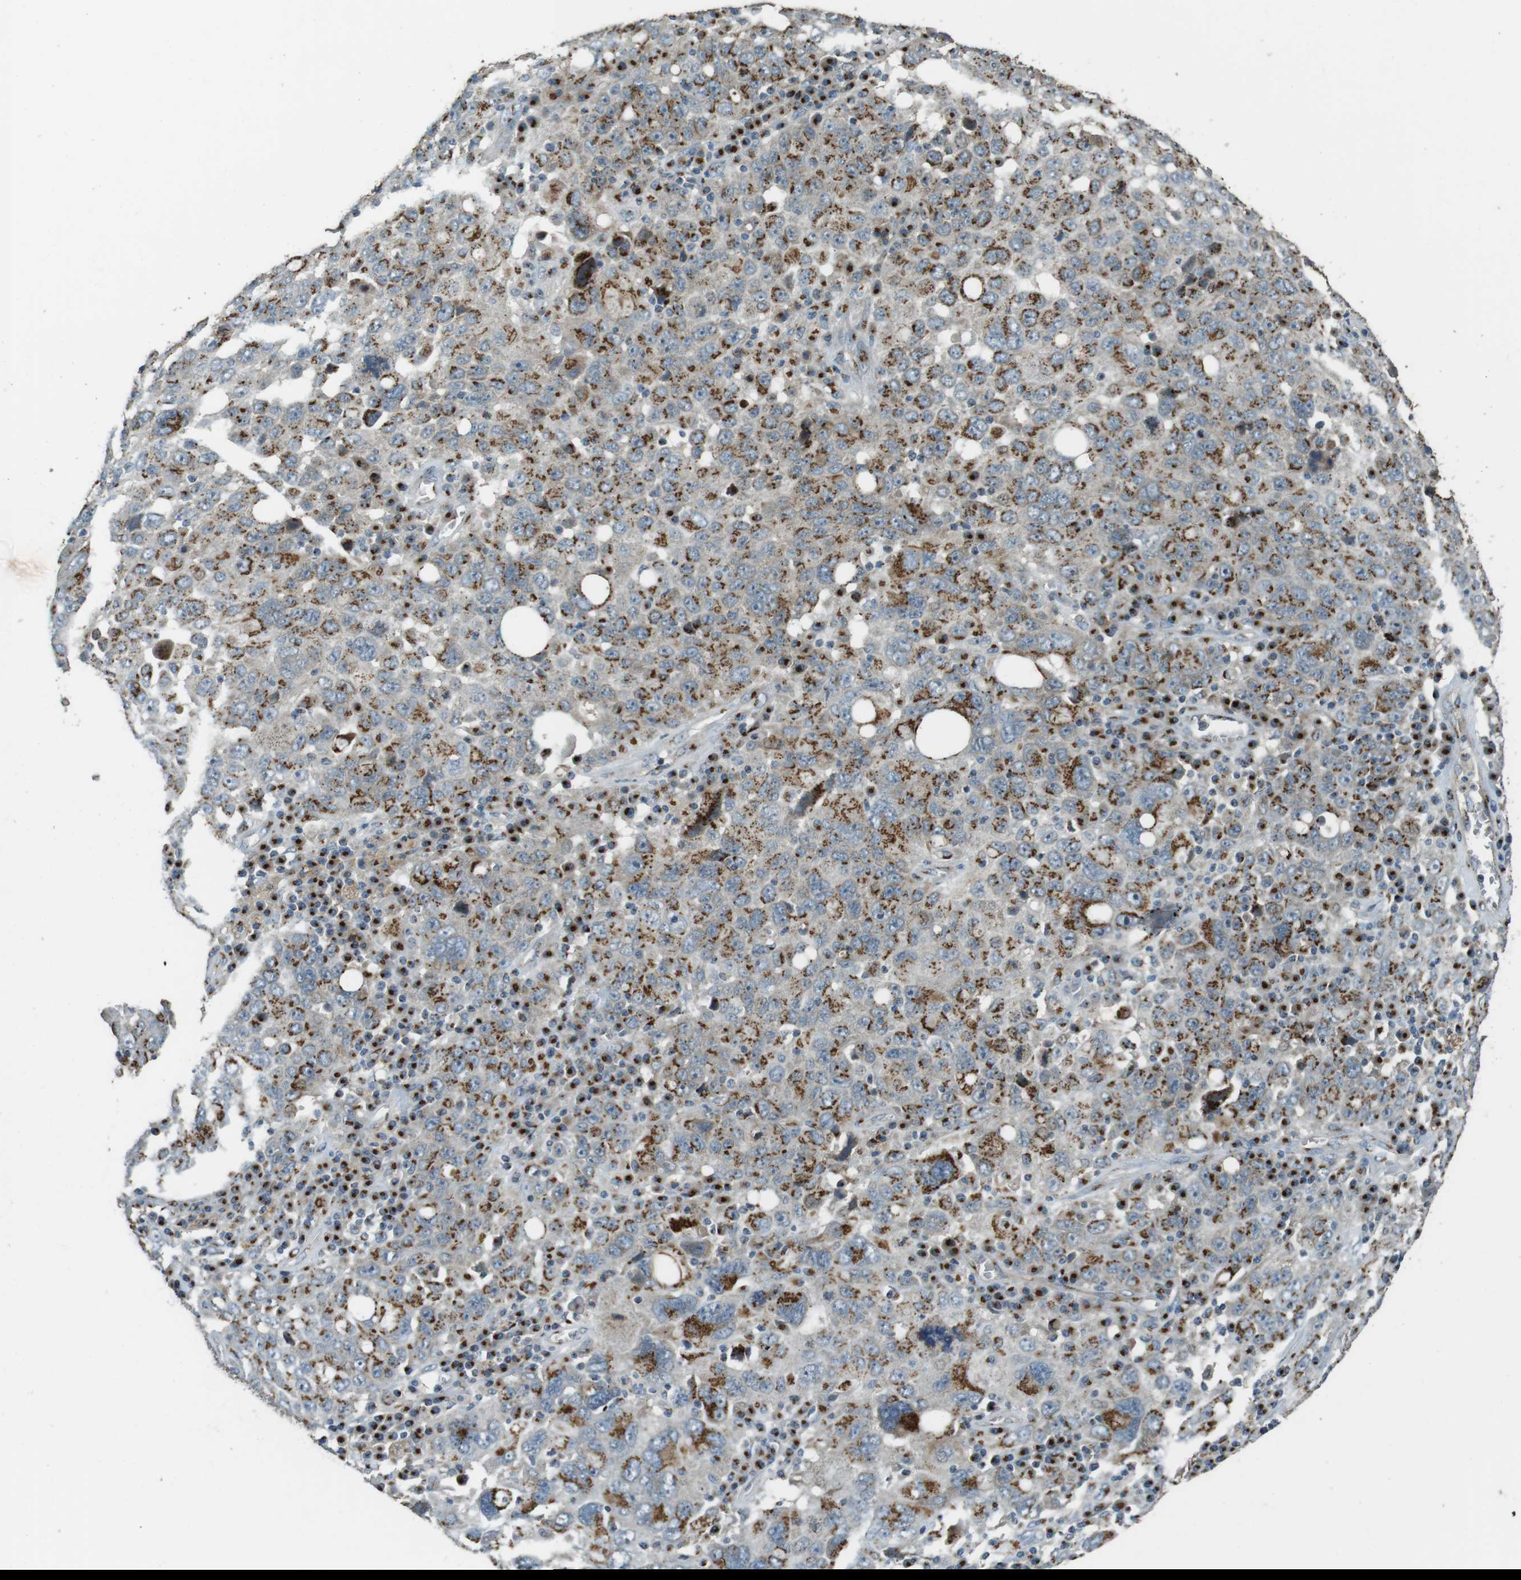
{"staining": {"intensity": "moderate", "quantity": ">75%", "location": "cytoplasmic/membranous"}, "tissue": "ovarian cancer", "cell_type": "Tumor cells", "image_type": "cancer", "snomed": [{"axis": "morphology", "description": "Carcinoma, endometroid"}, {"axis": "topography", "description": "Ovary"}], "caption": "A brown stain labels moderate cytoplasmic/membranous staining of a protein in ovarian cancer (endometroid carcinoma) tumor cells. The protein is shown in brown color, while the nuclei are stained blue.", "gene": "TMEM115", "patient": {"sex": "female", "age": 62}}